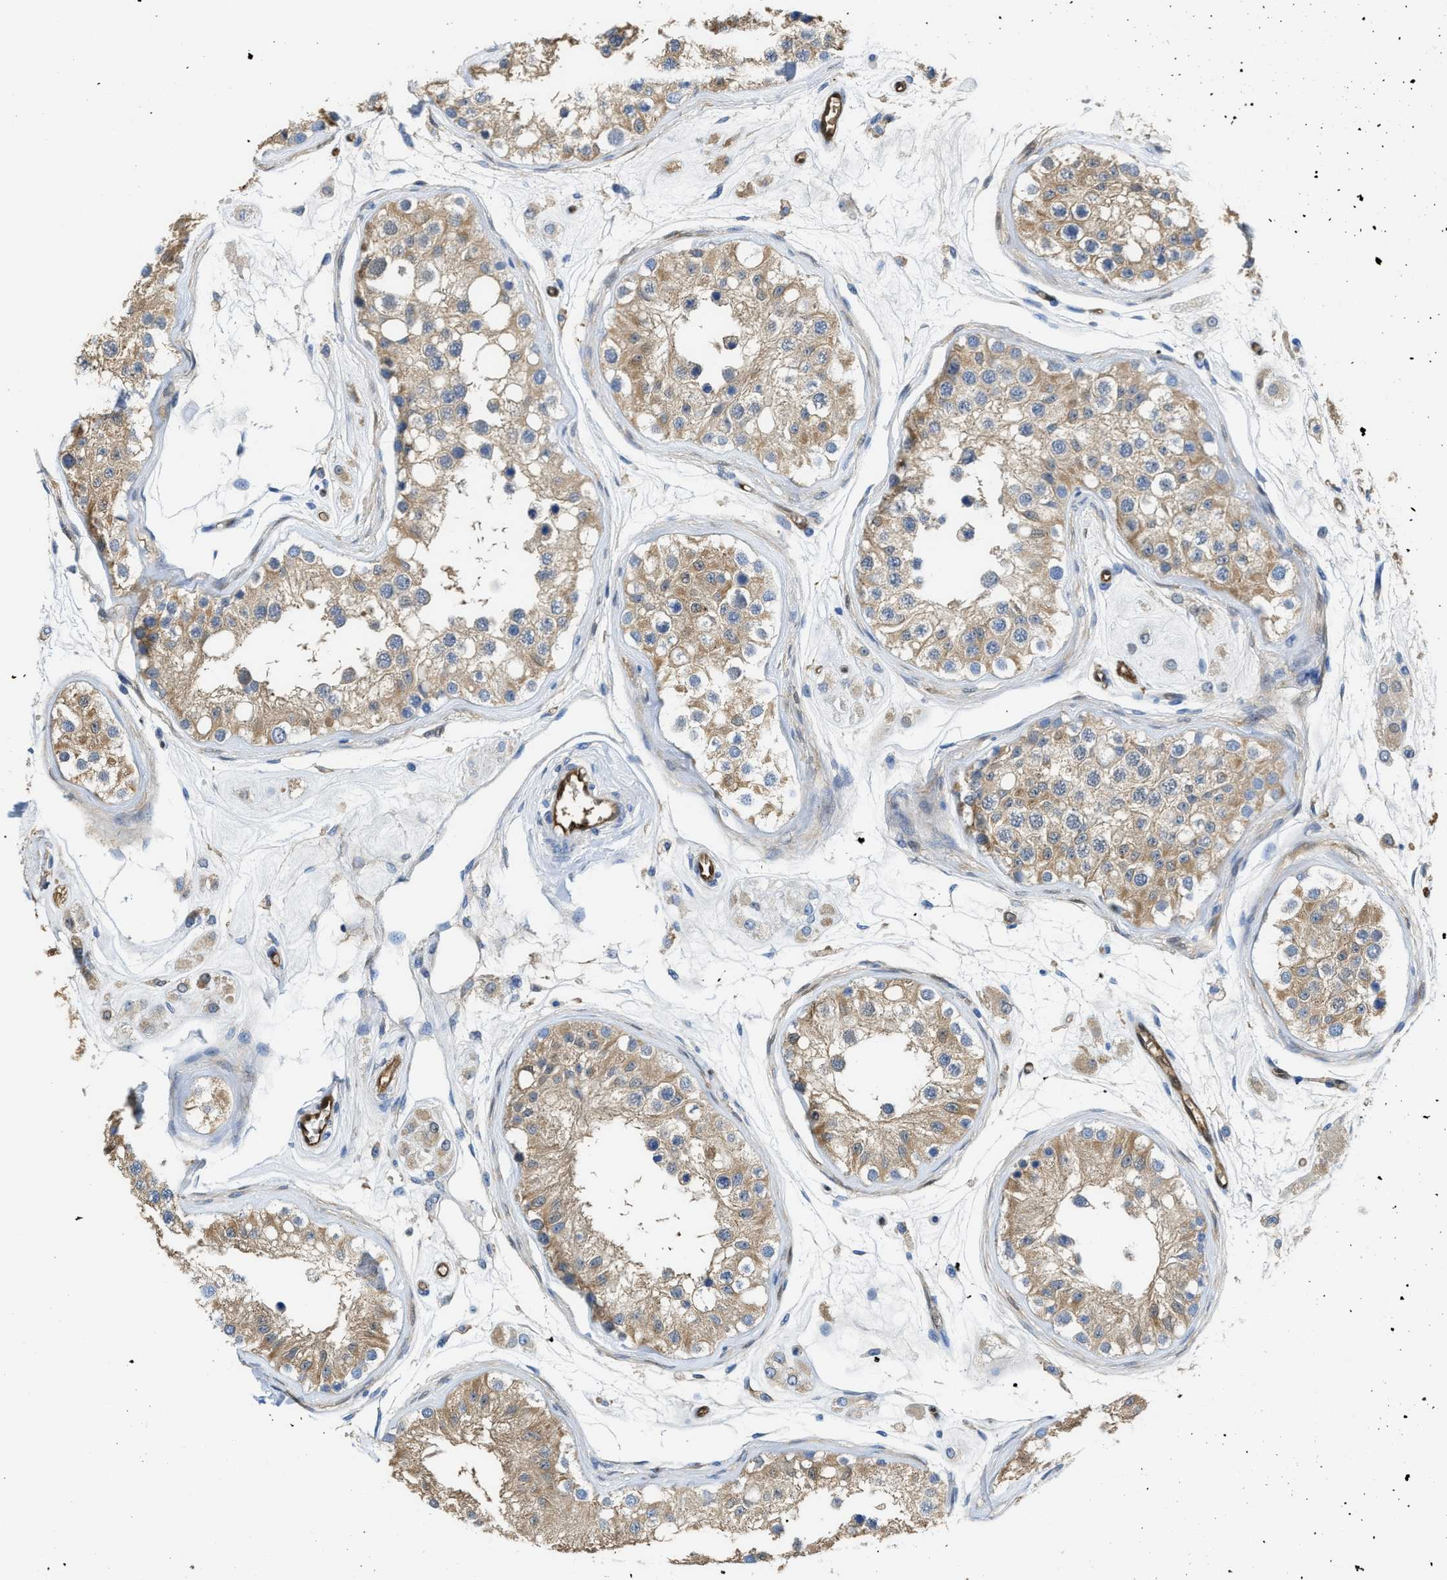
{"staining": {"intensity": "moderate", "quantity": "25%-75%", "location": "cytoplasmic/membranous"}, "tissue": "testis", "cell_type": "Cells in seminiferous ducts", "image_type": "normal", "snomed": [{"axis": "morphology", "description": "Normal tissue, NOS"}, {"axis": "morphology", "description": "Adenocarcinoma, metastatic, NOS"}, {"axis": "topography", "description": "Testis"}], "caption": "Brown immunohistochemical staining in normal testis shows moderate cytoplasmic/membranous staining in about 25%-75% of cells in seminiferous ducts. (Stains: DAB in brown, nuclei in blue, Microscopy: brightfield microscopy at high magnification).", "gene": "ASS1", "patient": {"sex": "male", "age": 26}}